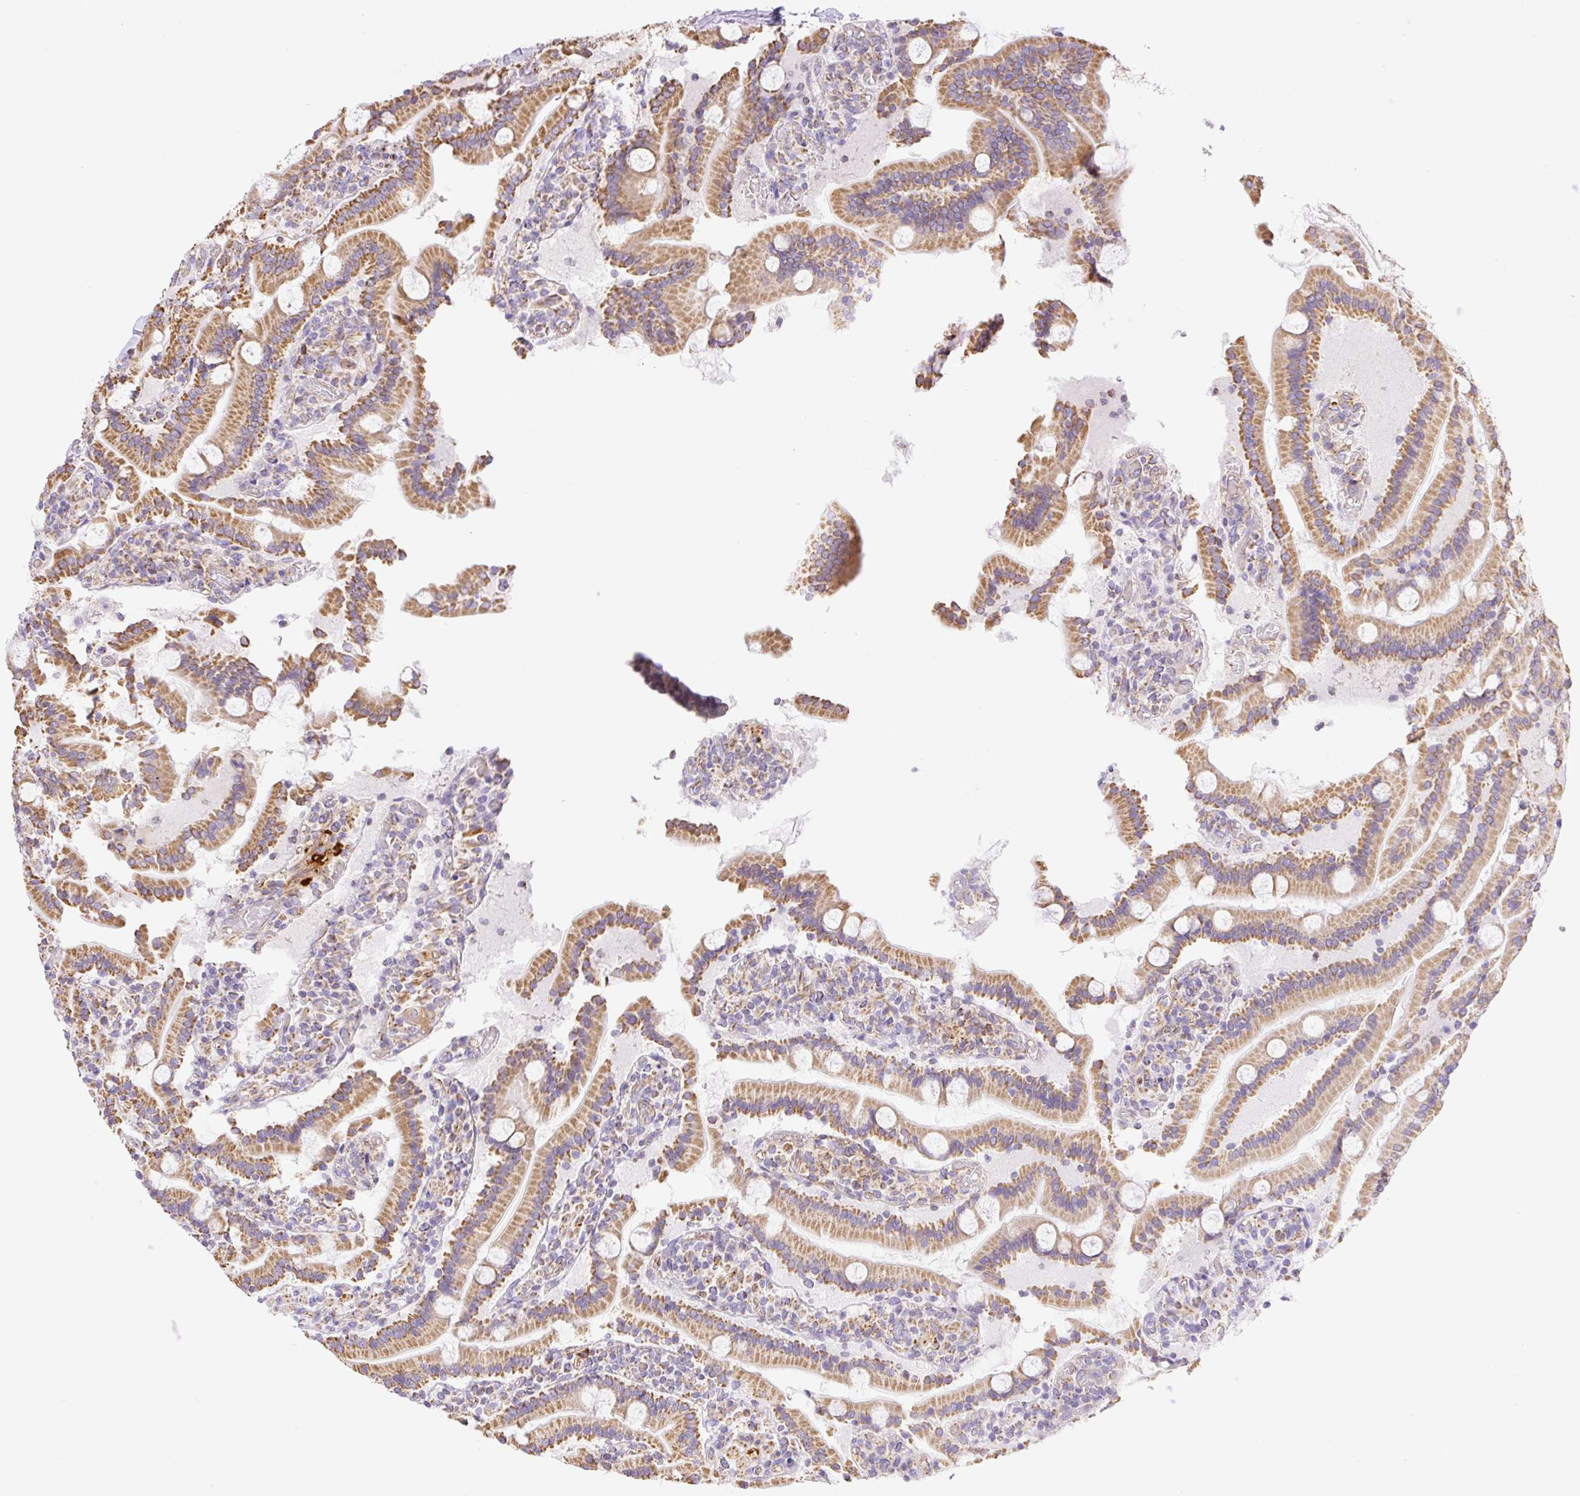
{"staining": {"intensity": "moderate", "quantity": ">75%", "location": "cytoplasmic/membranous"}, "tissue": "duodenum", "cell_type": "Glandular cells", "image_type": "normal", "snomed": [{"axis": "morphology", "description": "Normal tissue, NOS"}, {"axis": "topography", "description": "Duodenum"}], "caption": "Duodenum stained with IHC shows moderate cytoplasmic/membranous staining in approximately >75% of glandular cells. Nuclei are stained in blue.", "gene": "ESAM", "patient": {"sex": "male", "age": 55}}